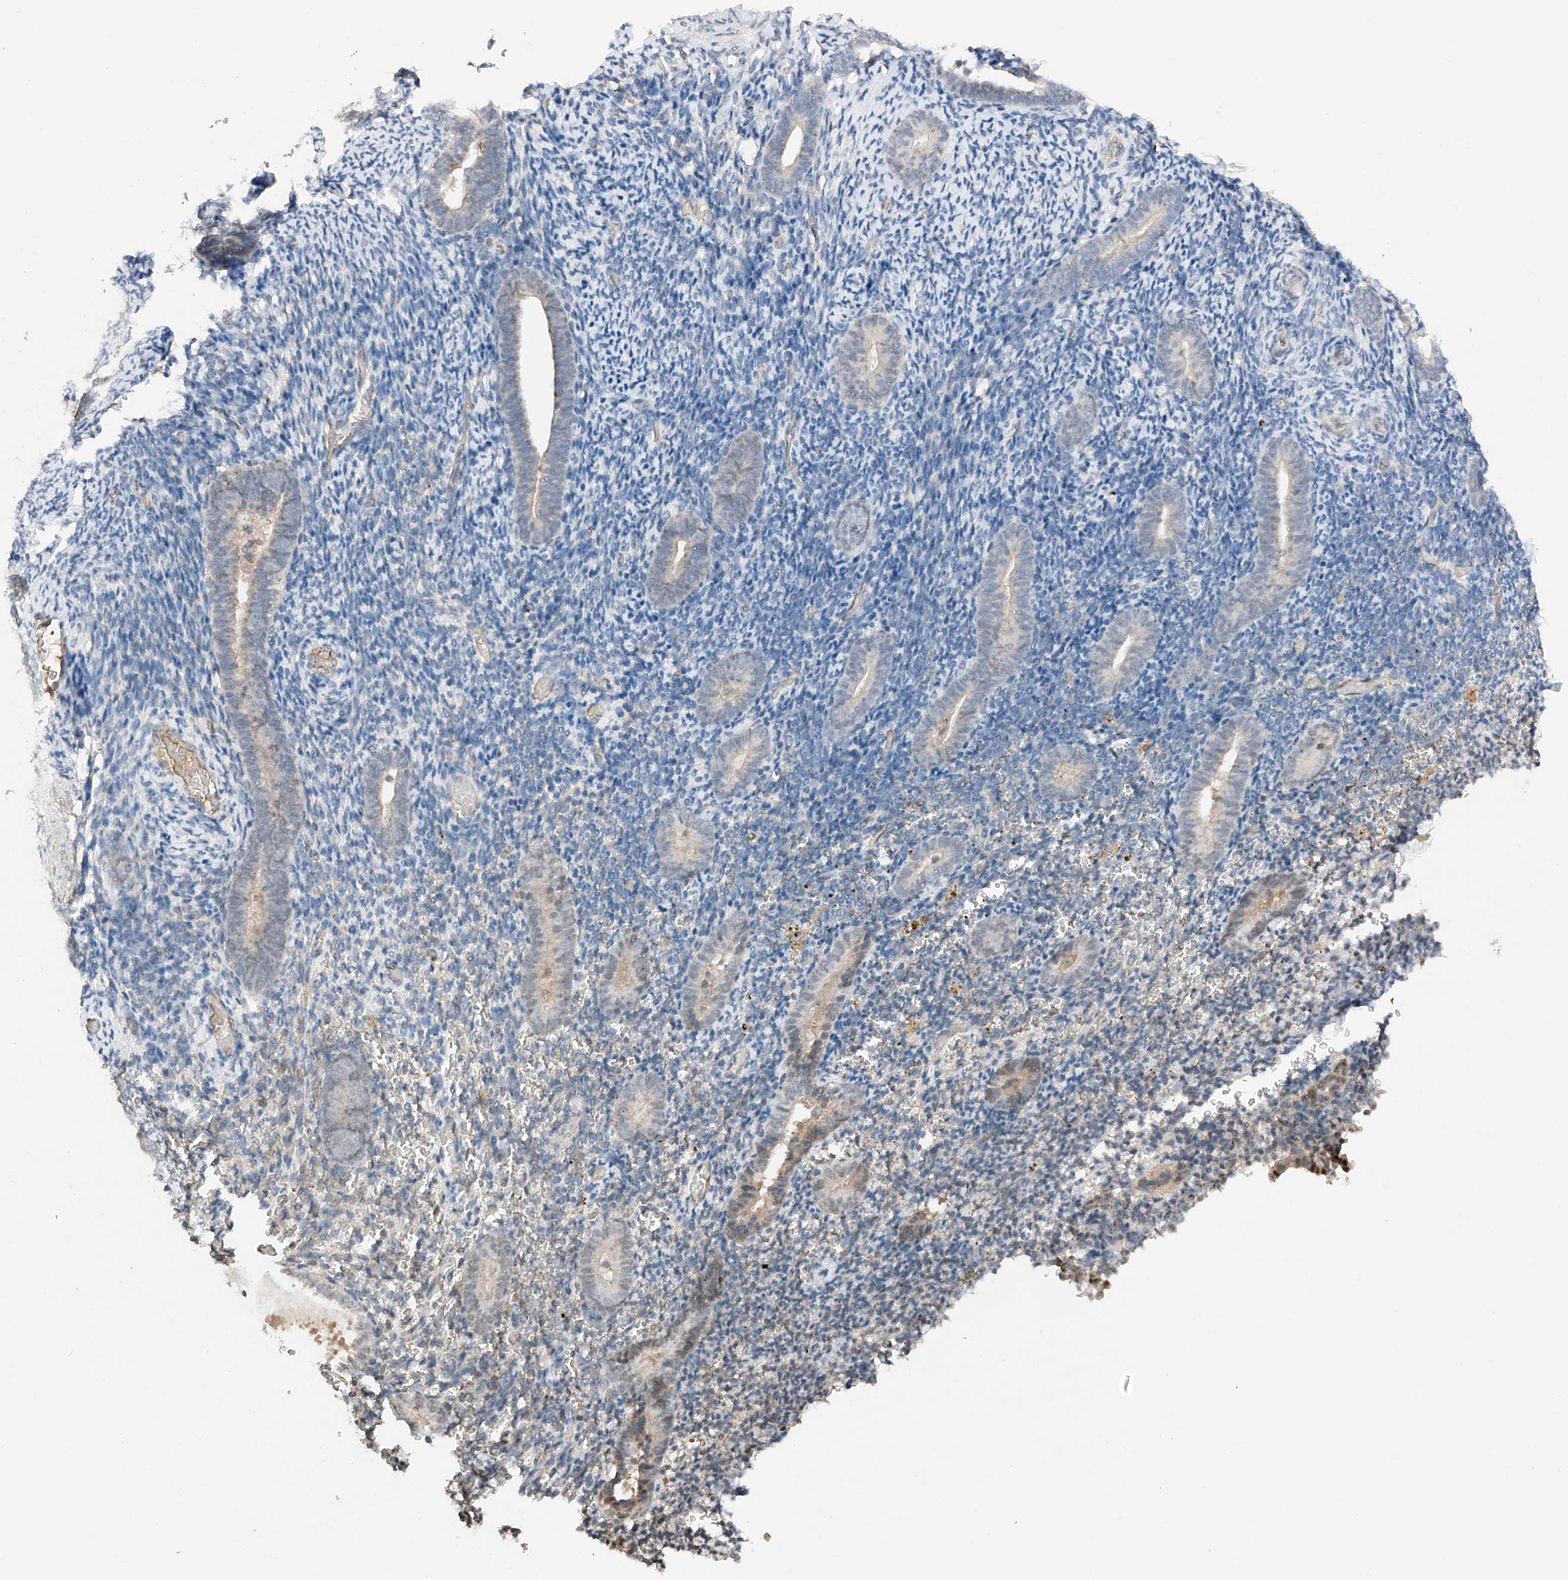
{"staining": {"intensity": "moderate", "quantity": "<25%", "location": "nuclear"}, "tissue": "endometrium", "cell_type": "Cells in endometrial stroma", "image_type": "normal", "snomed": [{"axis": "morphology", "description": "Normal tissue, NOS"}, {"axis": "topography", "description": "Endometrium"}], "caption": "About <25% of cells in endometrial stroma in unremarkable endometrium show moderate nuclear protein staining as visualized by brown immunohistochemical staining.", "gene": "TBX4", "patient": {"sex": "female", "age": 51}}